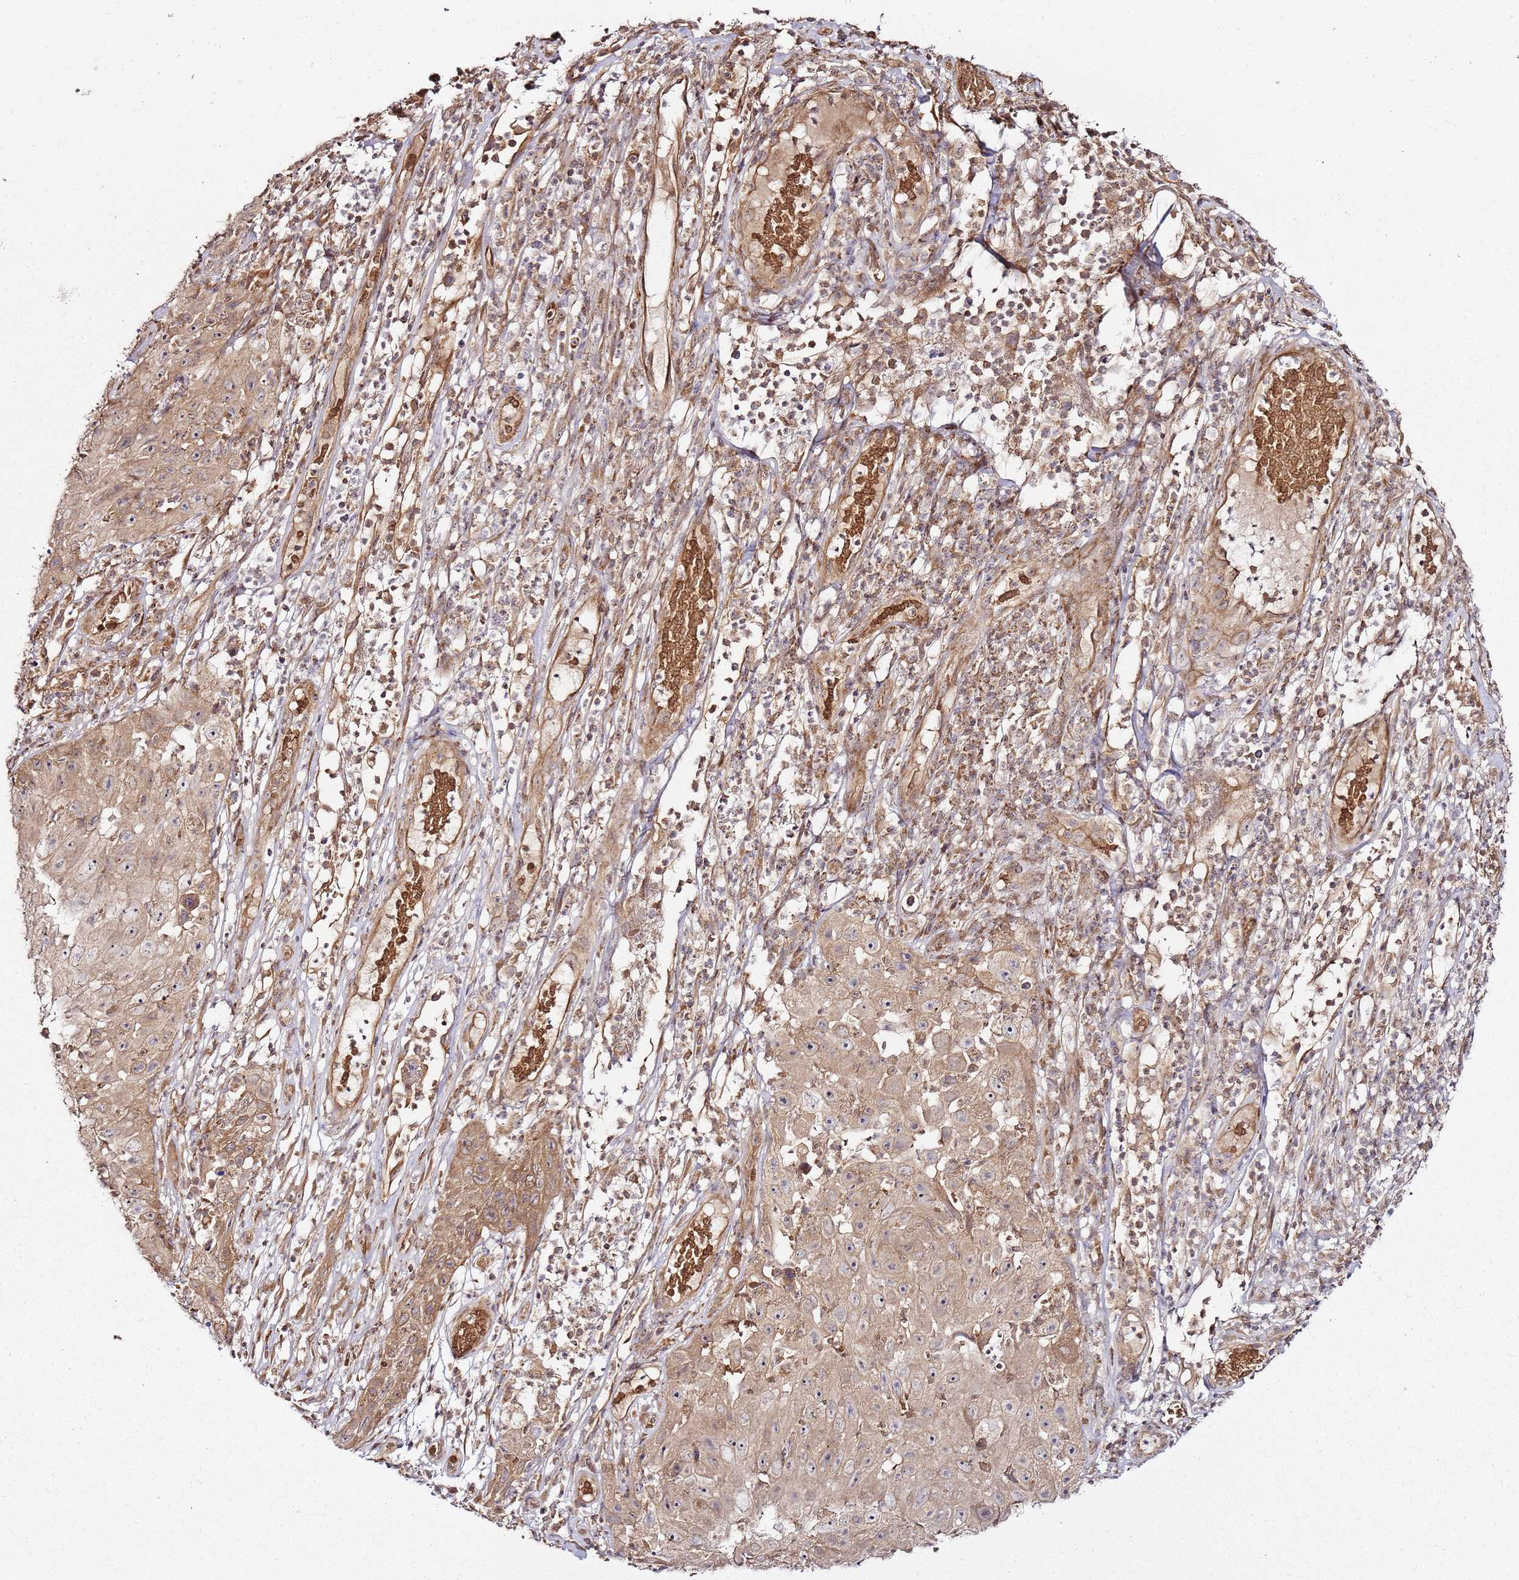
{"staining": {"intensity": "moderate", "quantity": ">75%", "location": "cytoplasmic/membranous"}, "tissue": "skin cancer", "cell_type": "Tumor cells", "image_type": "cancer", "snomed": [{"axis": "morphology", "description": "Squamous cell carcinoma, NOS"}, {"axis": "topography", "description": "Skin"}], "caption": "Tumor cells show medium levels of moderate cytoplasmic/membranous staining in about >75% of cells in human skin cancer (squamous cell carcinoma). (DAB (3,3'-diaminobenzidine) IHC, brown staining for protein, blue staining for nuclei).", "gene": "TM2D2", "patient": {"sex": "female", "age": 87}}